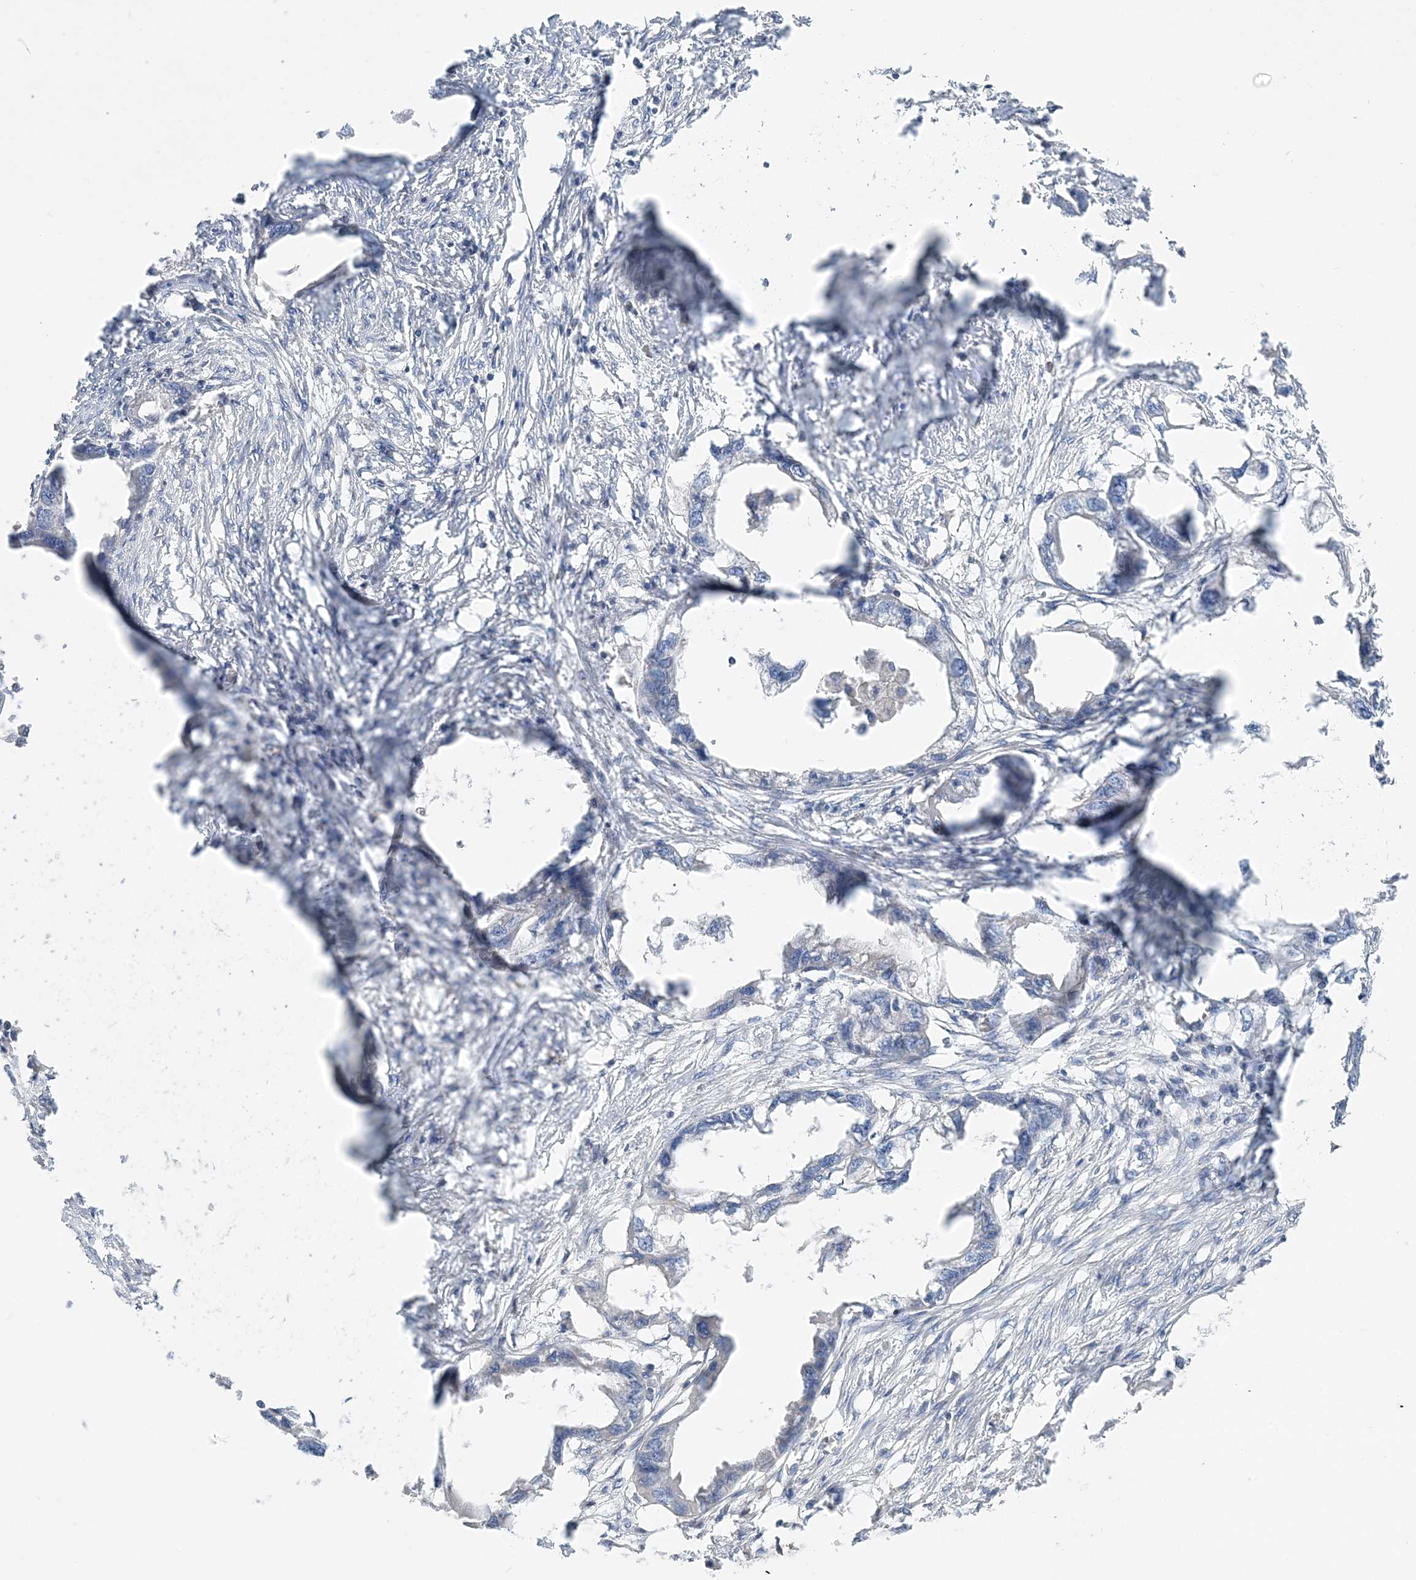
{"staining": {"intensity": "negative", "quantity": "none", "location": "none"}, "tissue": "endometrial cancer", "cell_type": "Tumor cells", "image_type": "cancer", "snomed": [{"axis": "morphology", "description": "Adenocarcinoma, NOS"}, {"axis": "morphology", "description": "Adenocarcinoma, metastatic, NOS"}, {"axis": "topography", "description": "Adipose tissue"}, {"axis": "topography", "description": "Endometrium"}], "caption": "Immunohistochemical staining of human adenocarcinoma (endometrial) shows no significant staining in tumor cells.", "gene": "FAM114A2", "patient": {"sex": "female", "age": 67}}